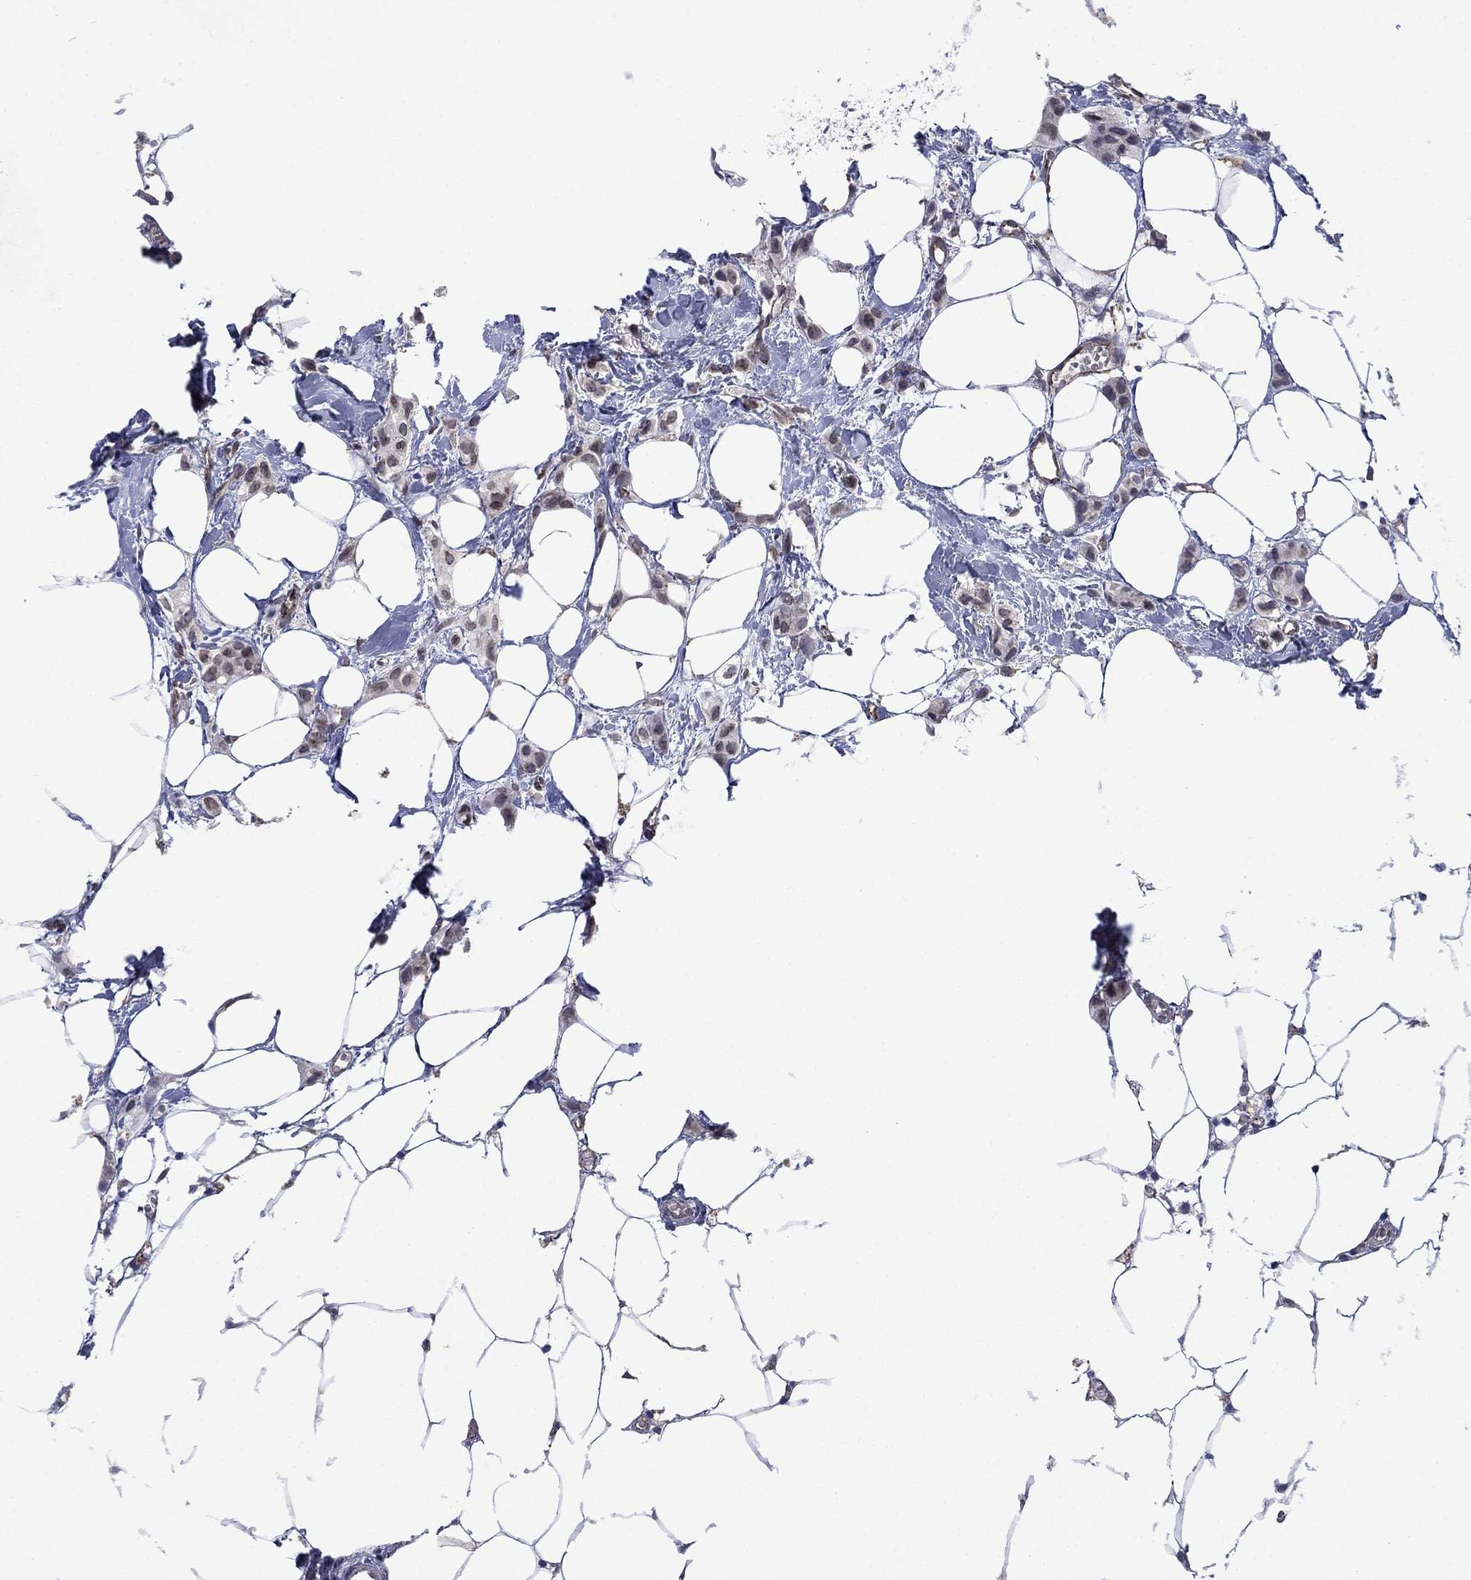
{"staining": {"intensity": "weak", "quantity": "25%-75%", "location": "nuclear"}, "tissue": "breast cancer", "cell_type": "Tumor cells", "image_type": "cancer", "snomed": [{"axis": "morphology", "description": "Duct carcinoma"}, {"axis": "topography", "description": "Breast"}], "caption": "About 25%-75% of tumor cells in human breast cancer (infiltrating ductal carcinoma) display weak nuclear protein expression as visualized by brown immunohistochemical staining.", "gene": "EMC9", "patient": {"sex": "female", "age": 85}}